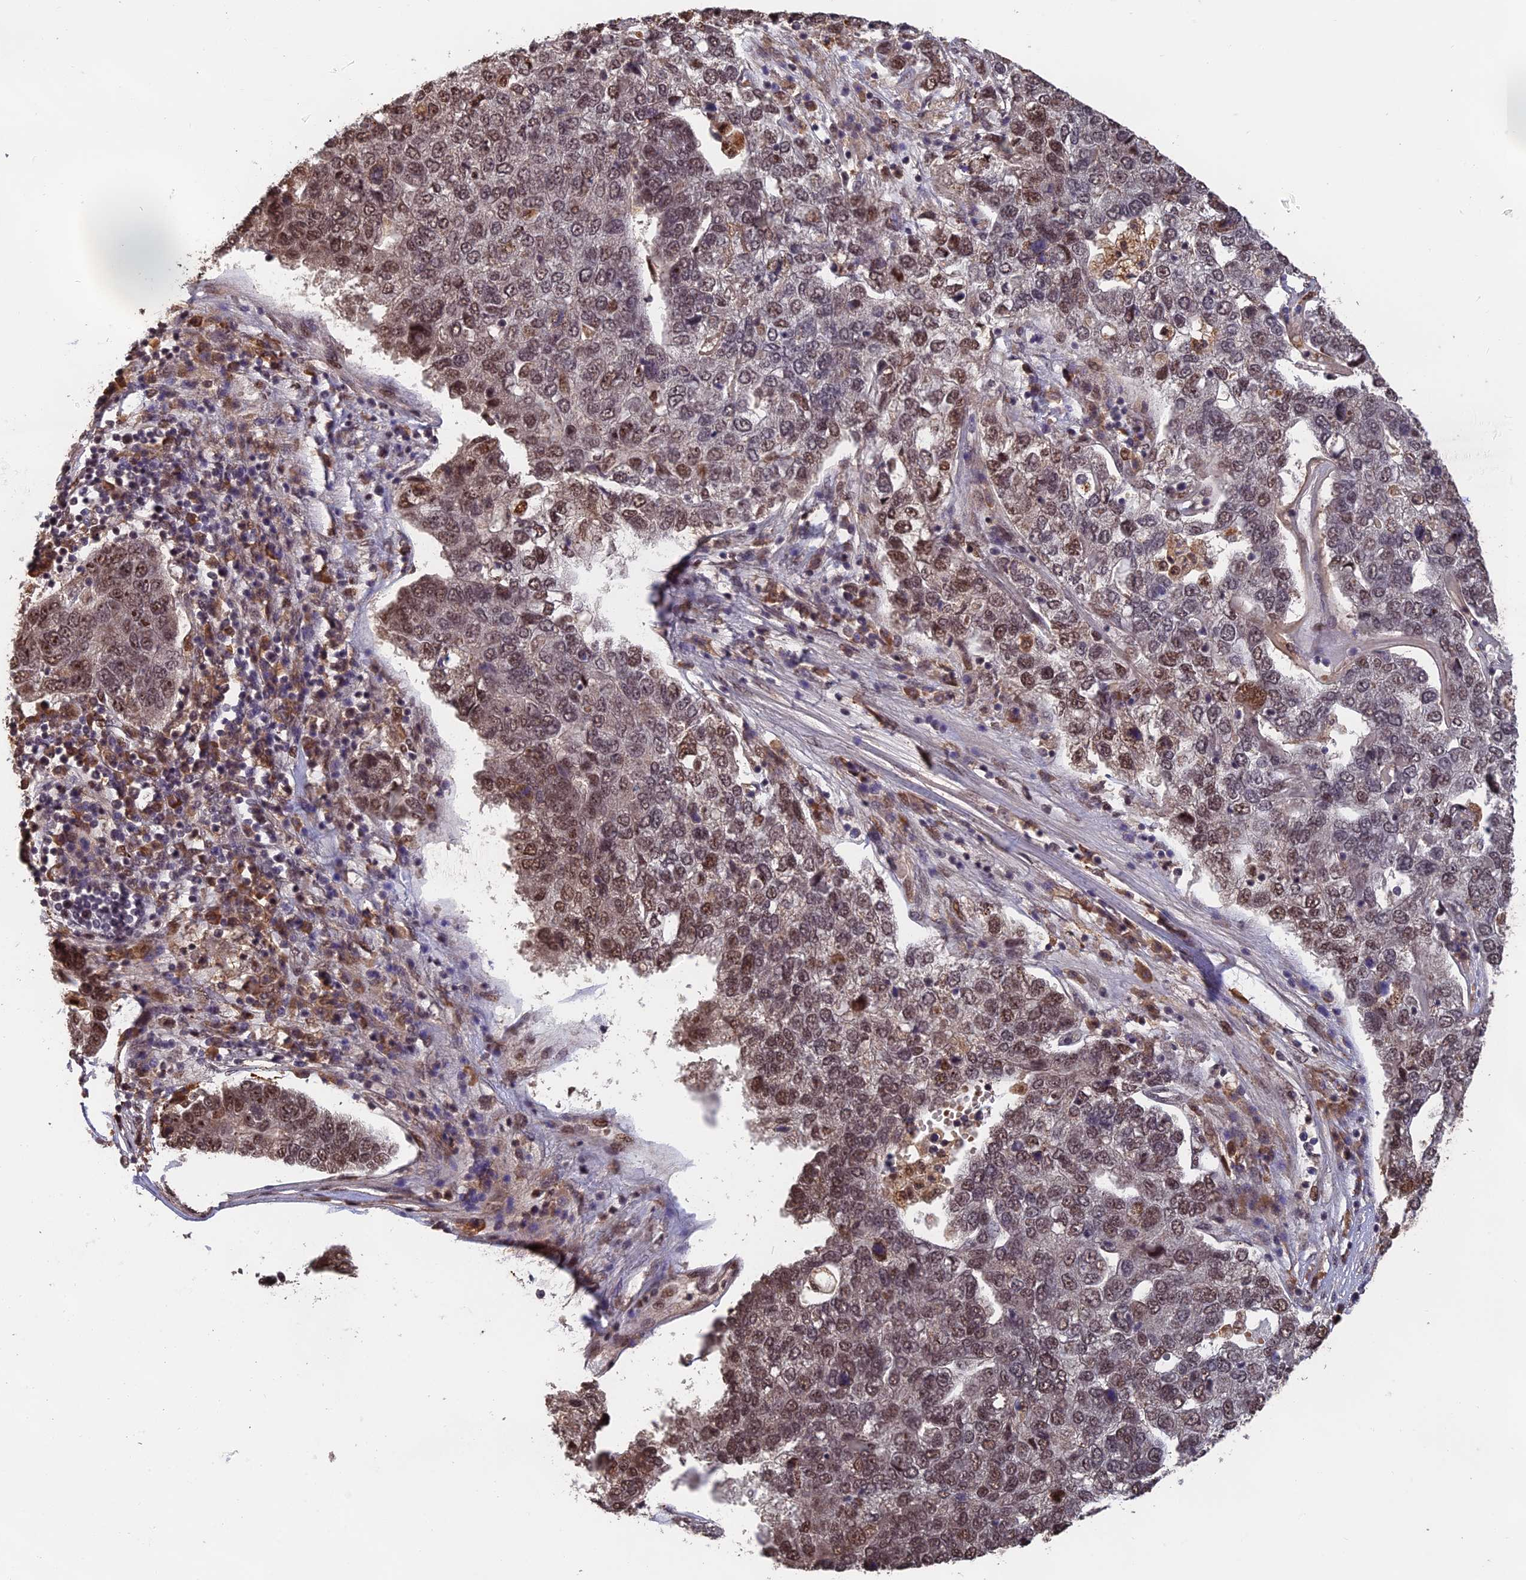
{"staining": {"intensity": "moderate", "quantity": ">75%", "location": "nuclear"}, "tissue": "pancreatic cancer", "cell_type": "Tumor cells", "image_type": "cancer", "snomed": [{"axis": "morphology", "description": "Adenocarcinoma, NOS"}, {"axis": "topography", "description": "Pancreas"}], "caption": "Human adenocarcinoma (pancreatic) stained with a protein marker displays moderate staining in tumor cells.", "gene": "OSBPL1A", "patient": {"sex": "female", "age": 61}}